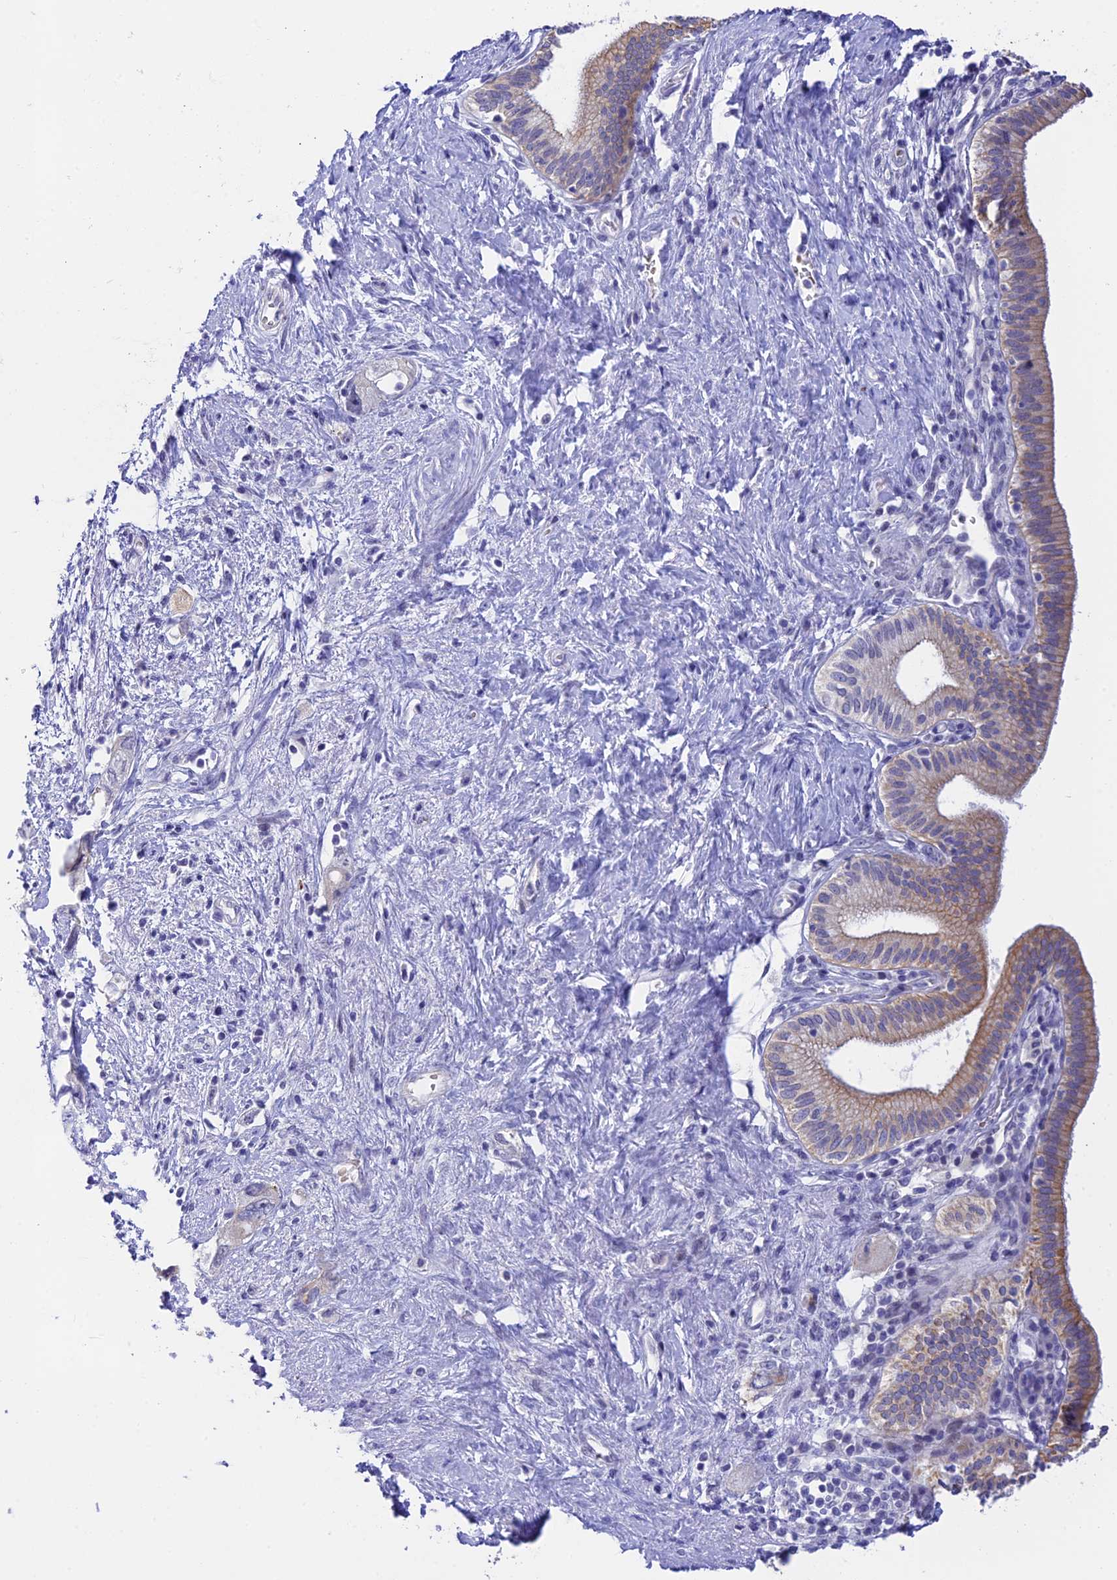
{"staining": {"intensity": "weak", "quantity": "25%-75%", "location": "cytoplasmic/membranous"}, "tissue": "pancreatic cancer", "cell_type": "Tumor cells", "image_type": "cancer", "snomed": [{"axis": "morphology", "description": "Adenocarcinoma, NOS"}, {"axis": "topography", "description": "Pancreas"}], "caption": "Immunohistochemical staining of human pancreatic cancer reveals weak cytoplasmic/membranous protein staining in about 25%-75% of tumor cells.", "gene": "RASGEF1B", "patient": {"sex": "female", "age": 73}}